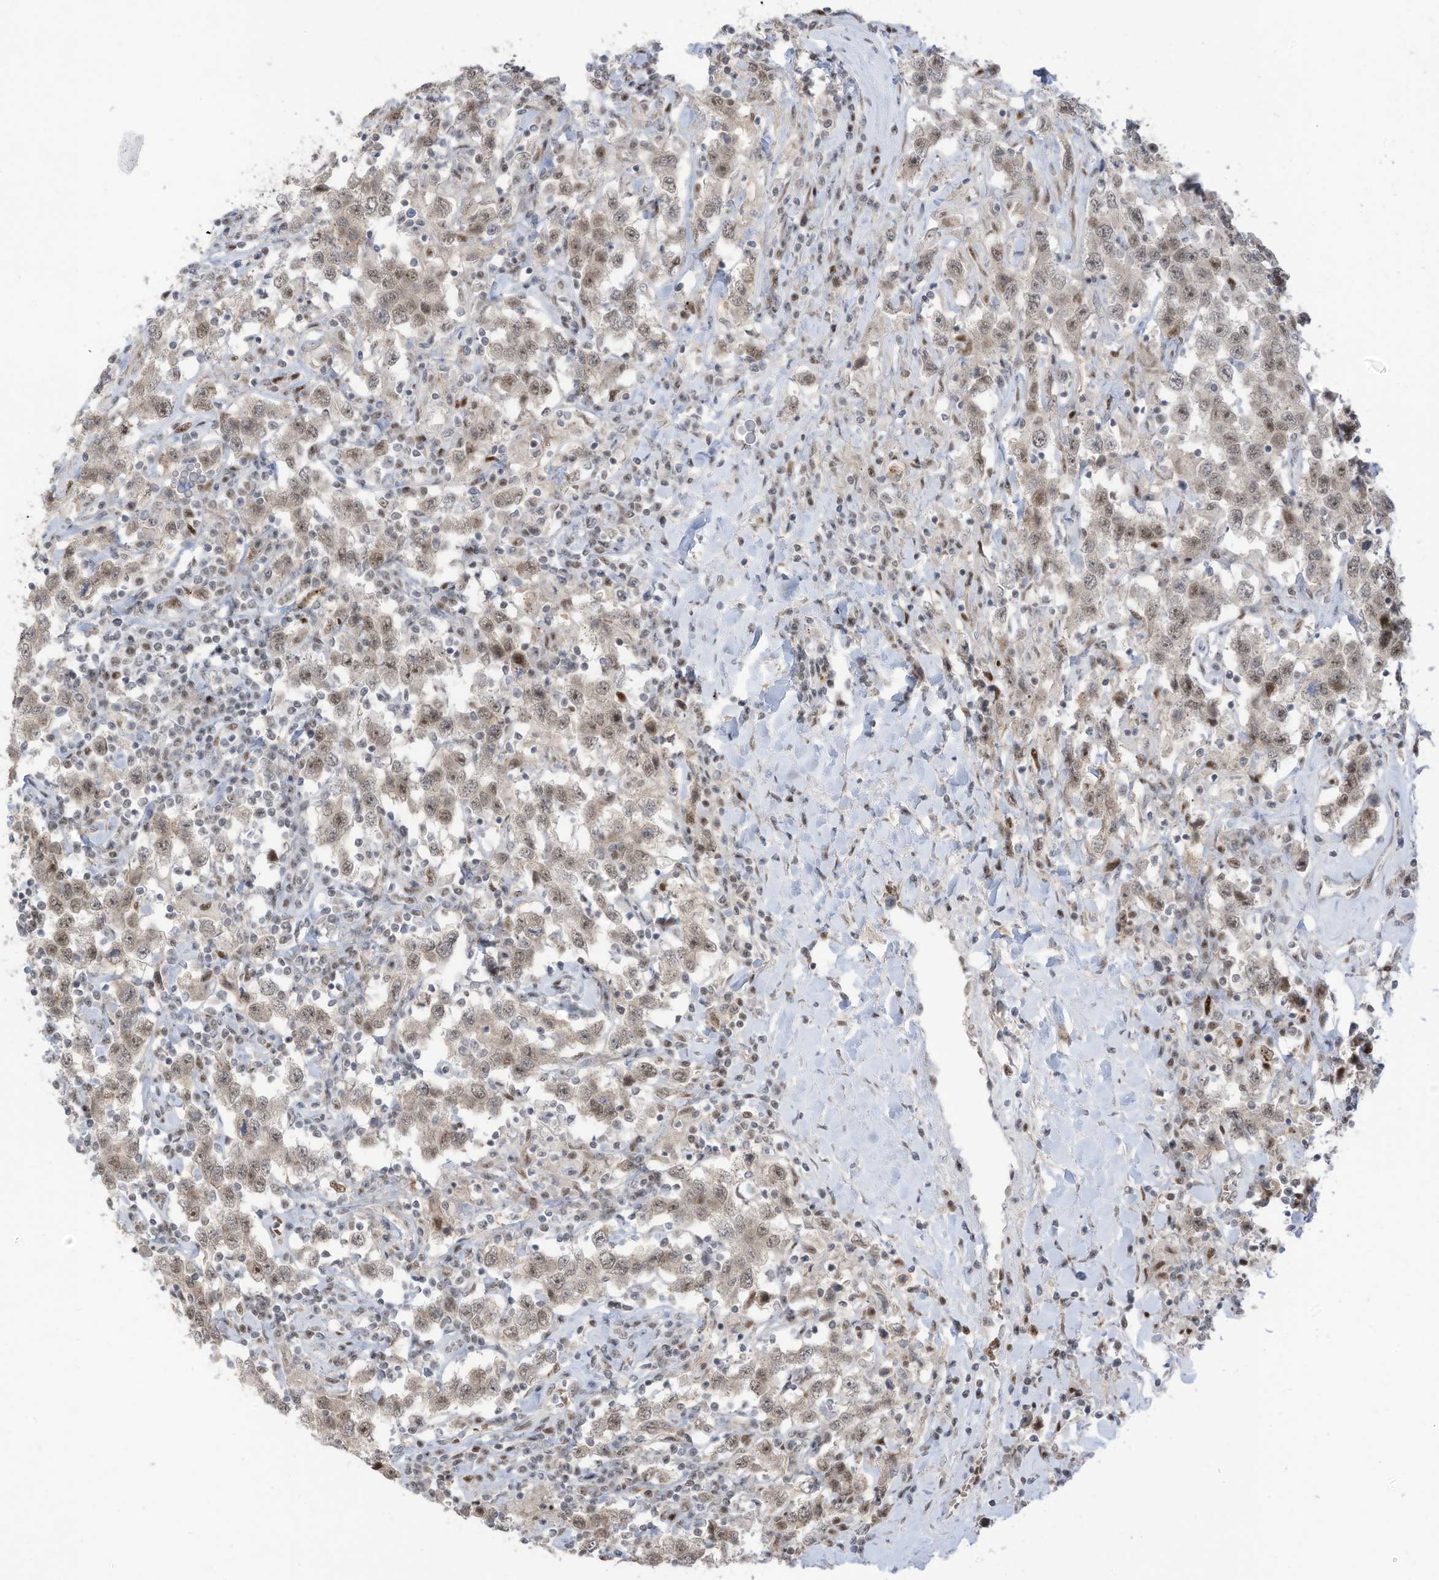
{"staining": {"intensity": "weak", "quantity": ">75%", "location": "nuclear"}, "tissue": "testis cancer", "cell_type": "Tumor cells", "image_type": "cancer", "snomed": [{"axis": "morphology", "description": "Seminoma, NOS"}, {"axis": "topography", "description": "Testis"}], "caption": "Immunohistochemical staining of testis cancer exhibits weak nuclear protein positivity in about >75% of tumor cells.", "gene": "ZCWPW2", "patient": {"sex": "male", "age": 41}}